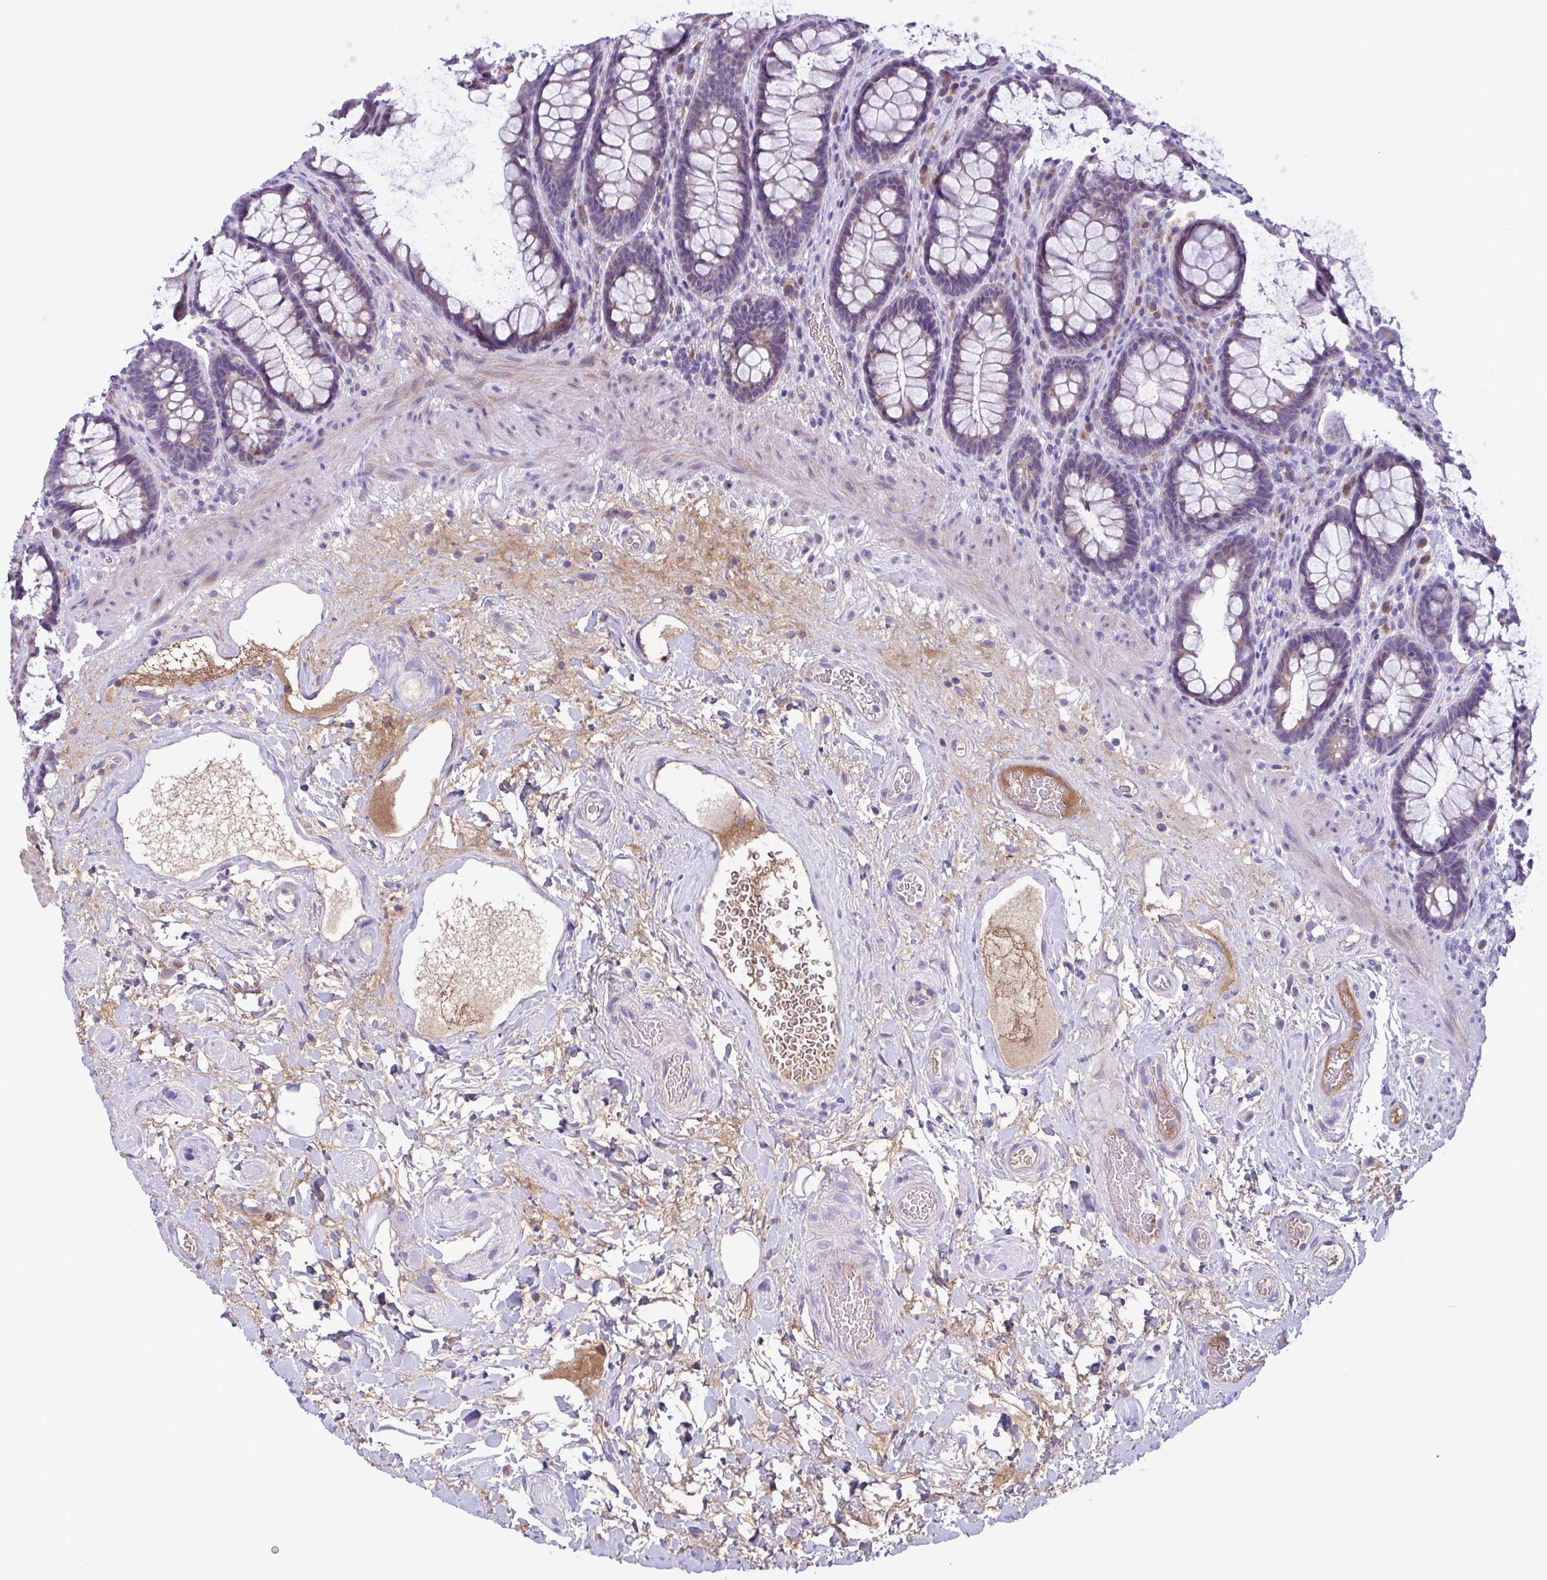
{"staining": {"intensity": "weak", "quantity": "<25%", "location": "cytoplasmic/membranous"}, "tissue": "rectum", "cell_type": "Glandular cells", "image_type": "normal", "snomed": [{"axis": "morphology", "description": "Normal tissue, NOS"}, {"axis": "topography", "description": "Rectum"}], "caption": "IHC of benign rectum reveals no positivity in glandular cells. (DAB IHC, high magnification).", "gene": "F13B", "patient": {"sex": "male", "age": 72}}